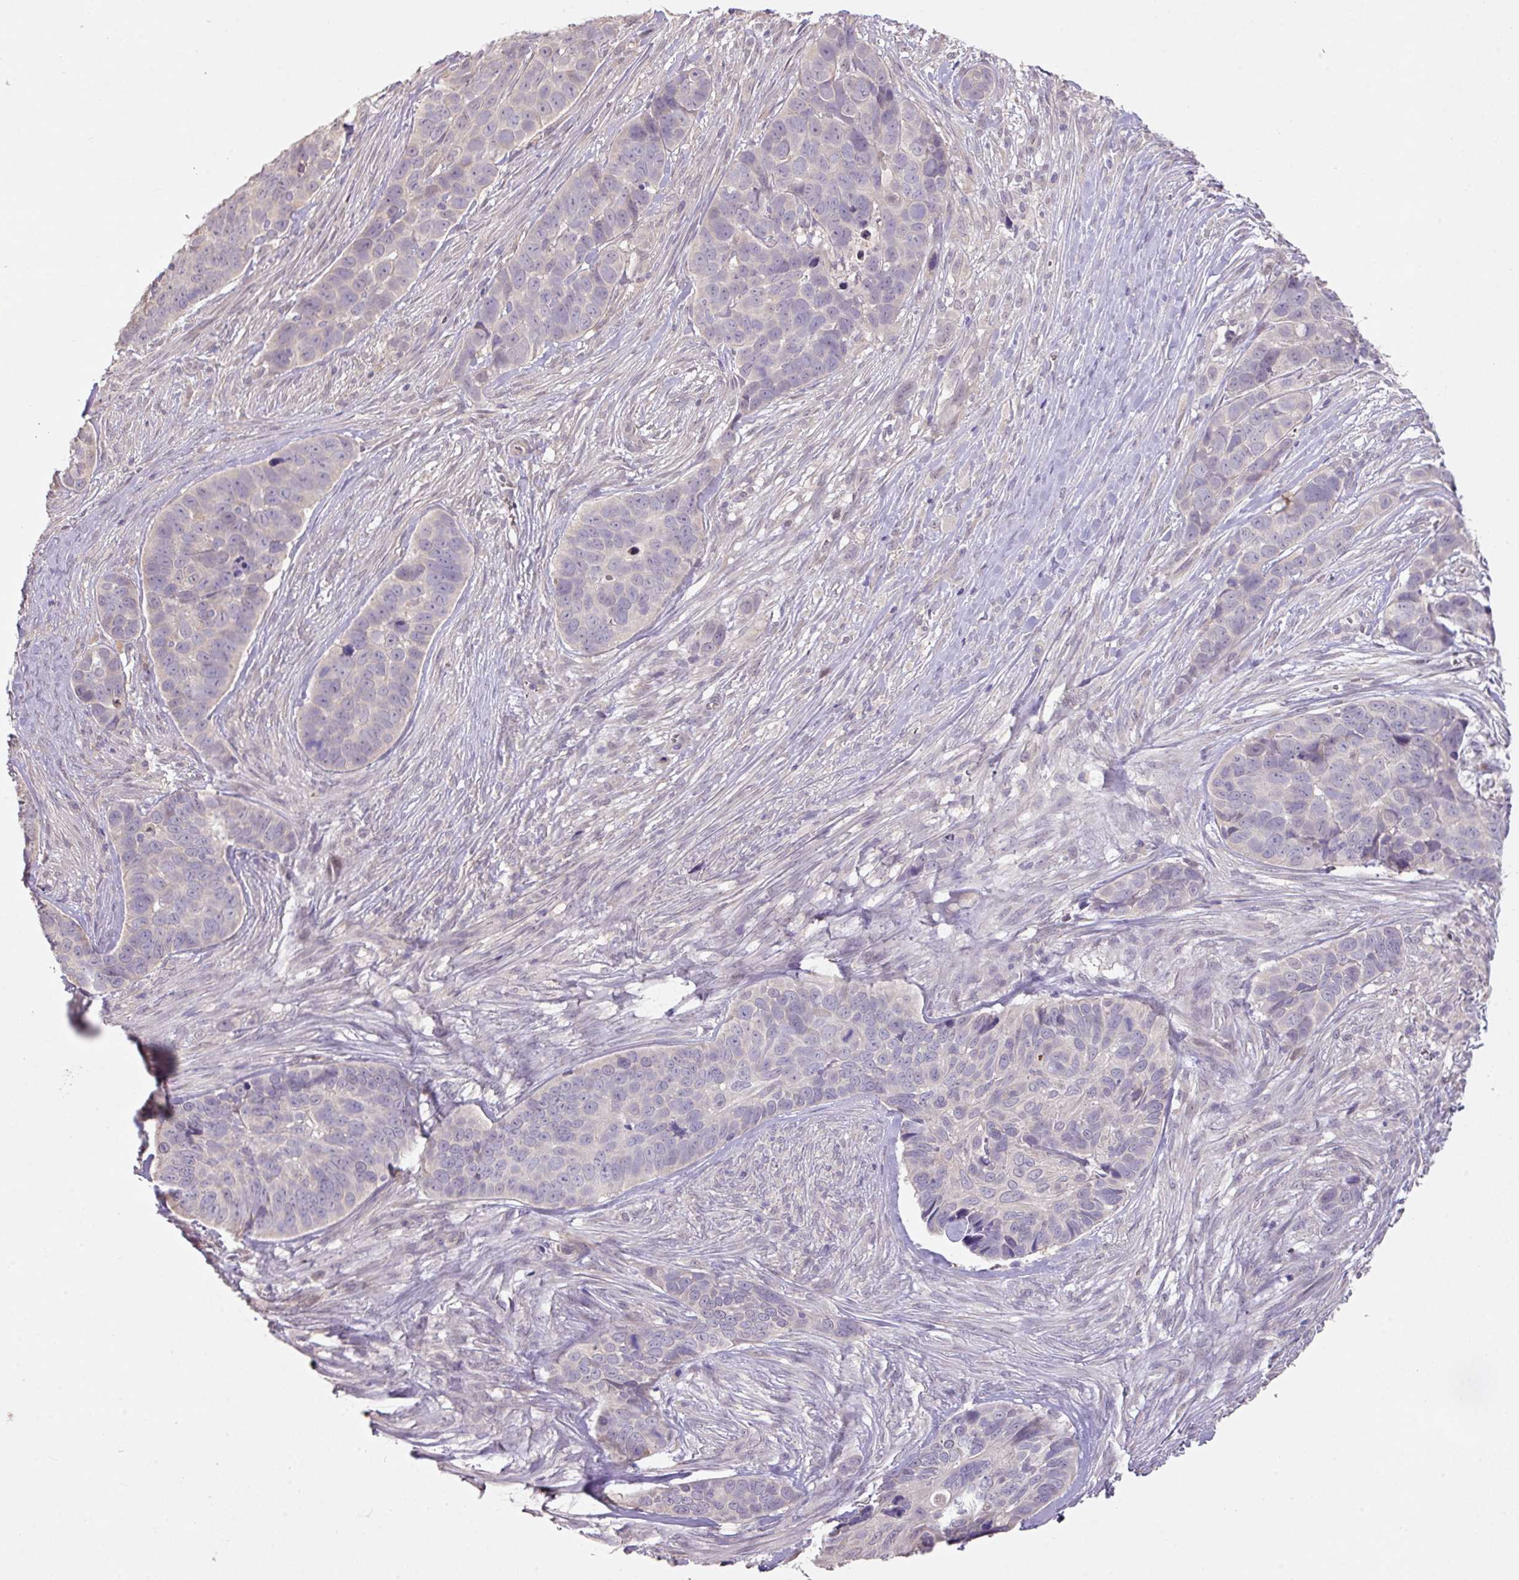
{"staining": {"intensity": "negative", "quantity": "none", "location": "none"}, "tissue": "skin cancer", "cell_type": "Tumor cells", "image_type": "cancer", "snomed": [{"axis": "morphology", "description": "Basal cell carcinoma"}, {"axis": "topography", "description": "Skin"}], "caption": "High power microscopy histopathology image of an immunohistochemistry (IHC) micrograph of basal cell carcinoma (skin), revealing no significant positivity in tumor cells.", "gene": "PRADC1", "patient": {"sex": "female", "age": 82}}